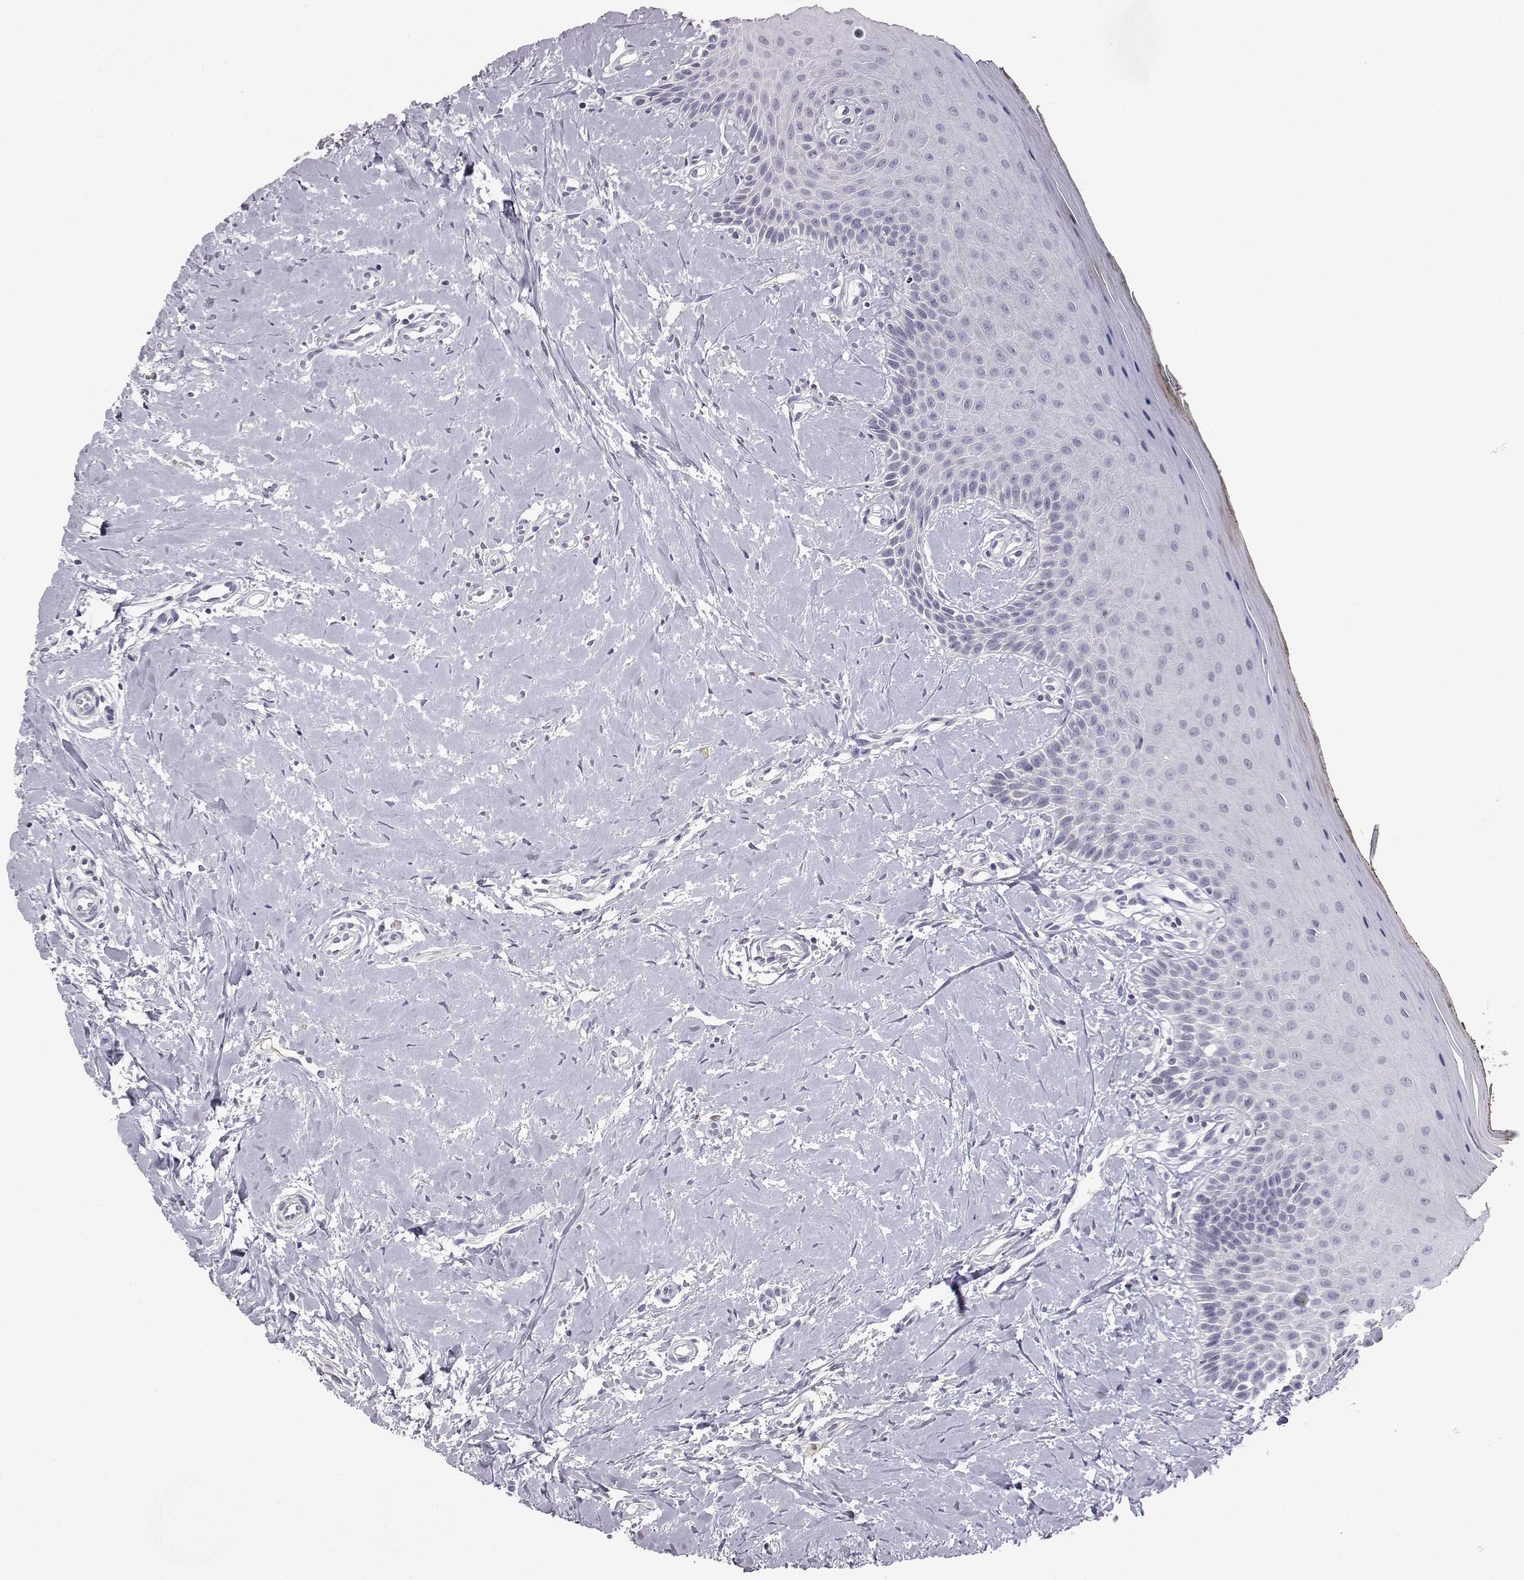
{"staining": {"intensity": "negative", "quantity": "none", "location": "none"}, "tissue": "oral mucosa", "cell_type": "Squamous epithelial cells", "image_type": "normal", "snomed": [{"axis": "morphology", "description": "Normal tissue, NOS"}, {"axis": "topography", "description": "Oral tissue"}], "caption": "Immunohistochemistry (IHC) of unremarkable human oral mucosa displays no positivity in squamous epithelial cells.", "gene": "AKR1B1", "patient": {"sex": "female", "age": 43}}